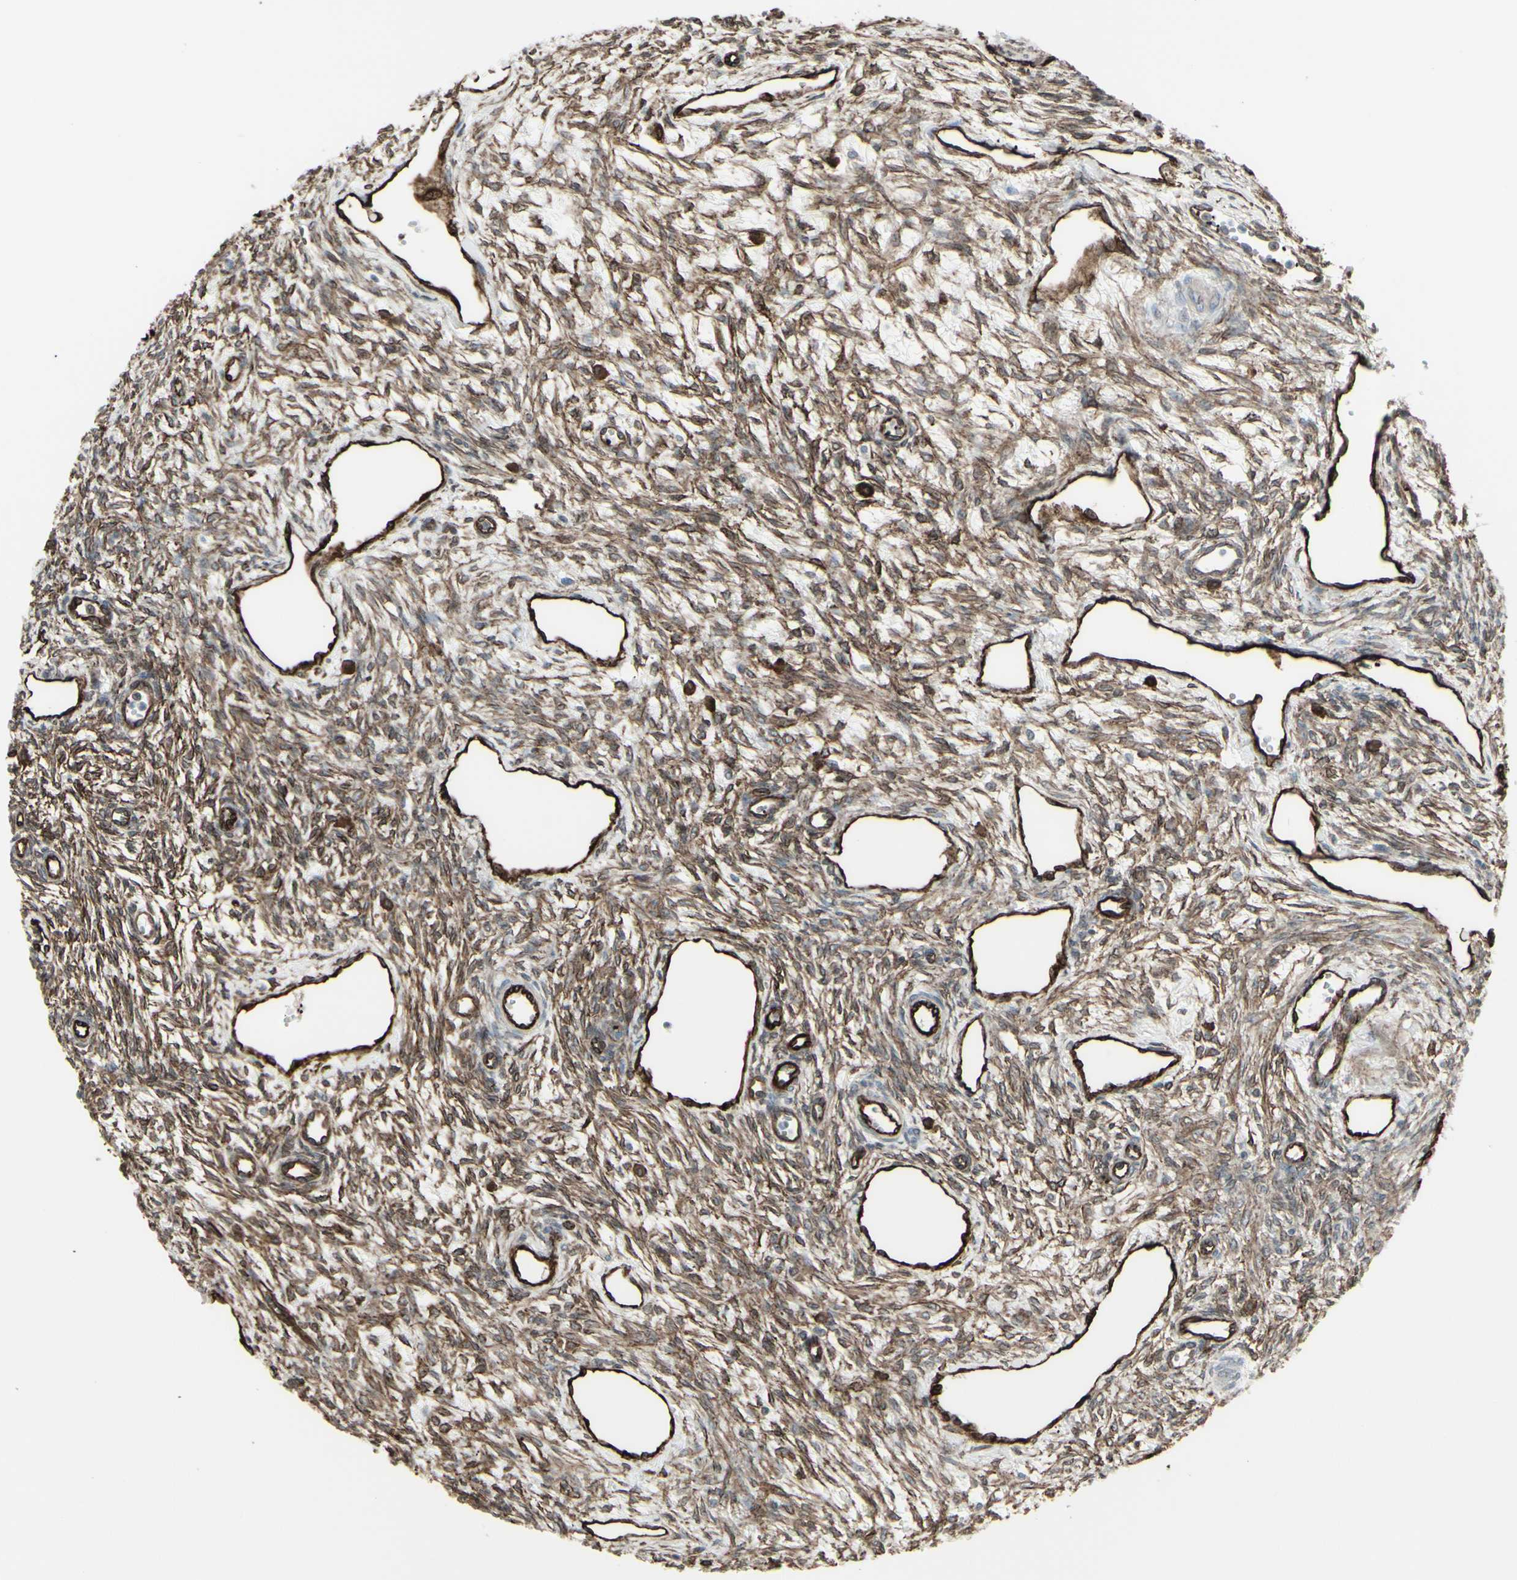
{"staining": {"intensity": "weak", "quantity": "25%-75%", "location": "nuclear"}, "tissue": "ovary", "cell_type": "Follicle cells", "image_type": "normal", "snomed": [{"axis": "morphology", "description": "Normal tissue, NOS"}, {"axis": "topography", "description": "Ovary"}], "caption": "Immunohistochemical staining of normal ovary shows low levels of weak nuclear staining in about 25%-75% of follicle cells. (DAB (3,3'-diaminobenzidine) IHC with brightfield microscopy, high magnification).", "gene": "DTX3L", "patient": {"sex": "female", "age": 33}}